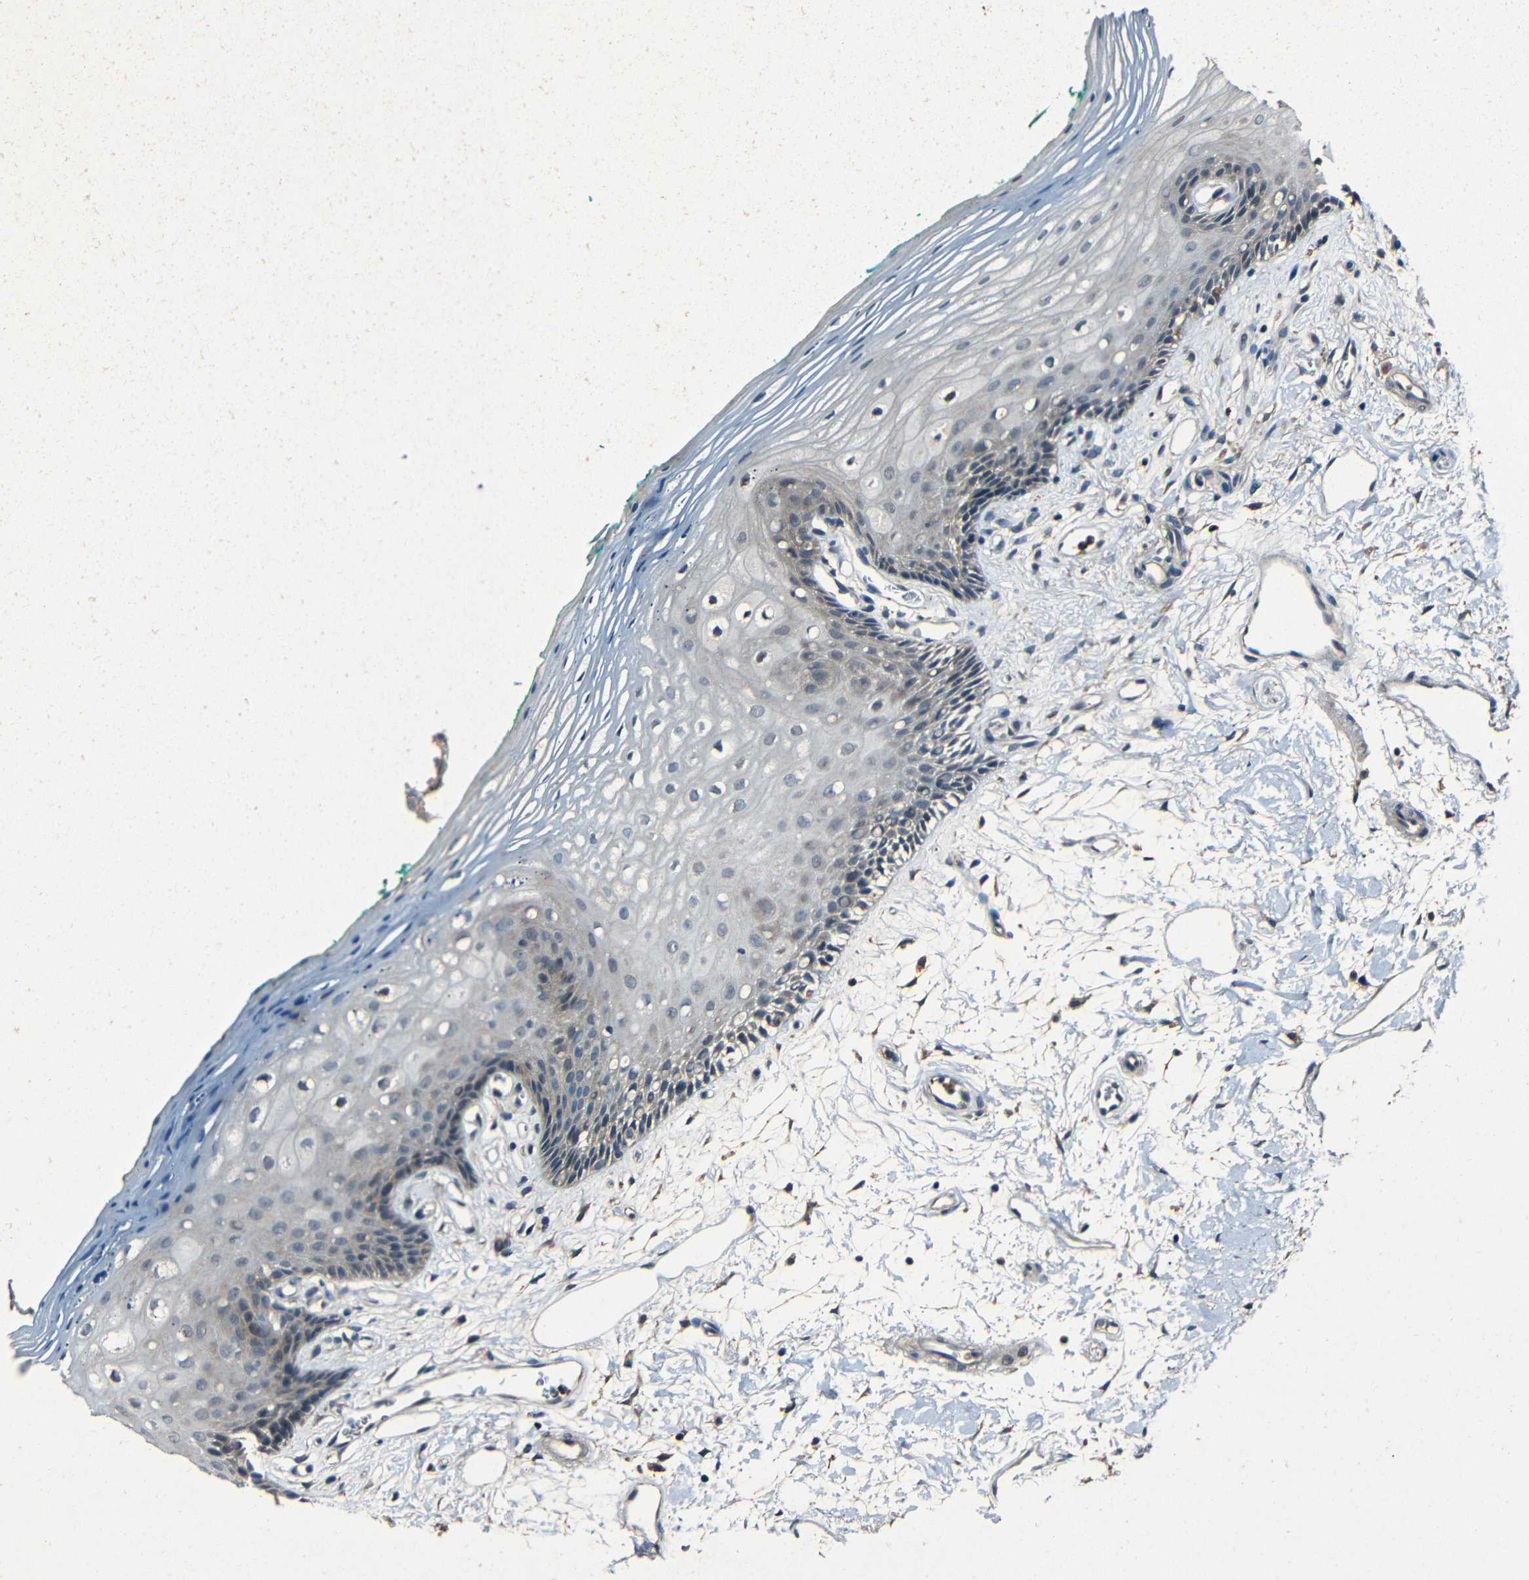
{"staining": {"intensity": "weak", "quantity": "<25%", "location": "cytoplasmic/membranous"}, "tissue": "oral mucosa", "cell_type": "Squamous epithelial cells", "image_type": "normal", "snomed": [{"axis": "morphology", "description": "Normal tissue, NOS"}, {"axis": "topography", "description": "Skeletal muscle"}, {"axis": "topography", "description": "Oral tissue"}, {"axis": "topography", "description": "Peripheral nerve tissue"}], "caption": "Immunohistochemistry of unremarkable human oral mucosa exhibits no positivity in squamous epithelial cells. (Immunohistochemistry (ihc), brightfield microscopy, high magnification).", "gene": "SLA", "patient": {"sex": "female", "age": 84}}